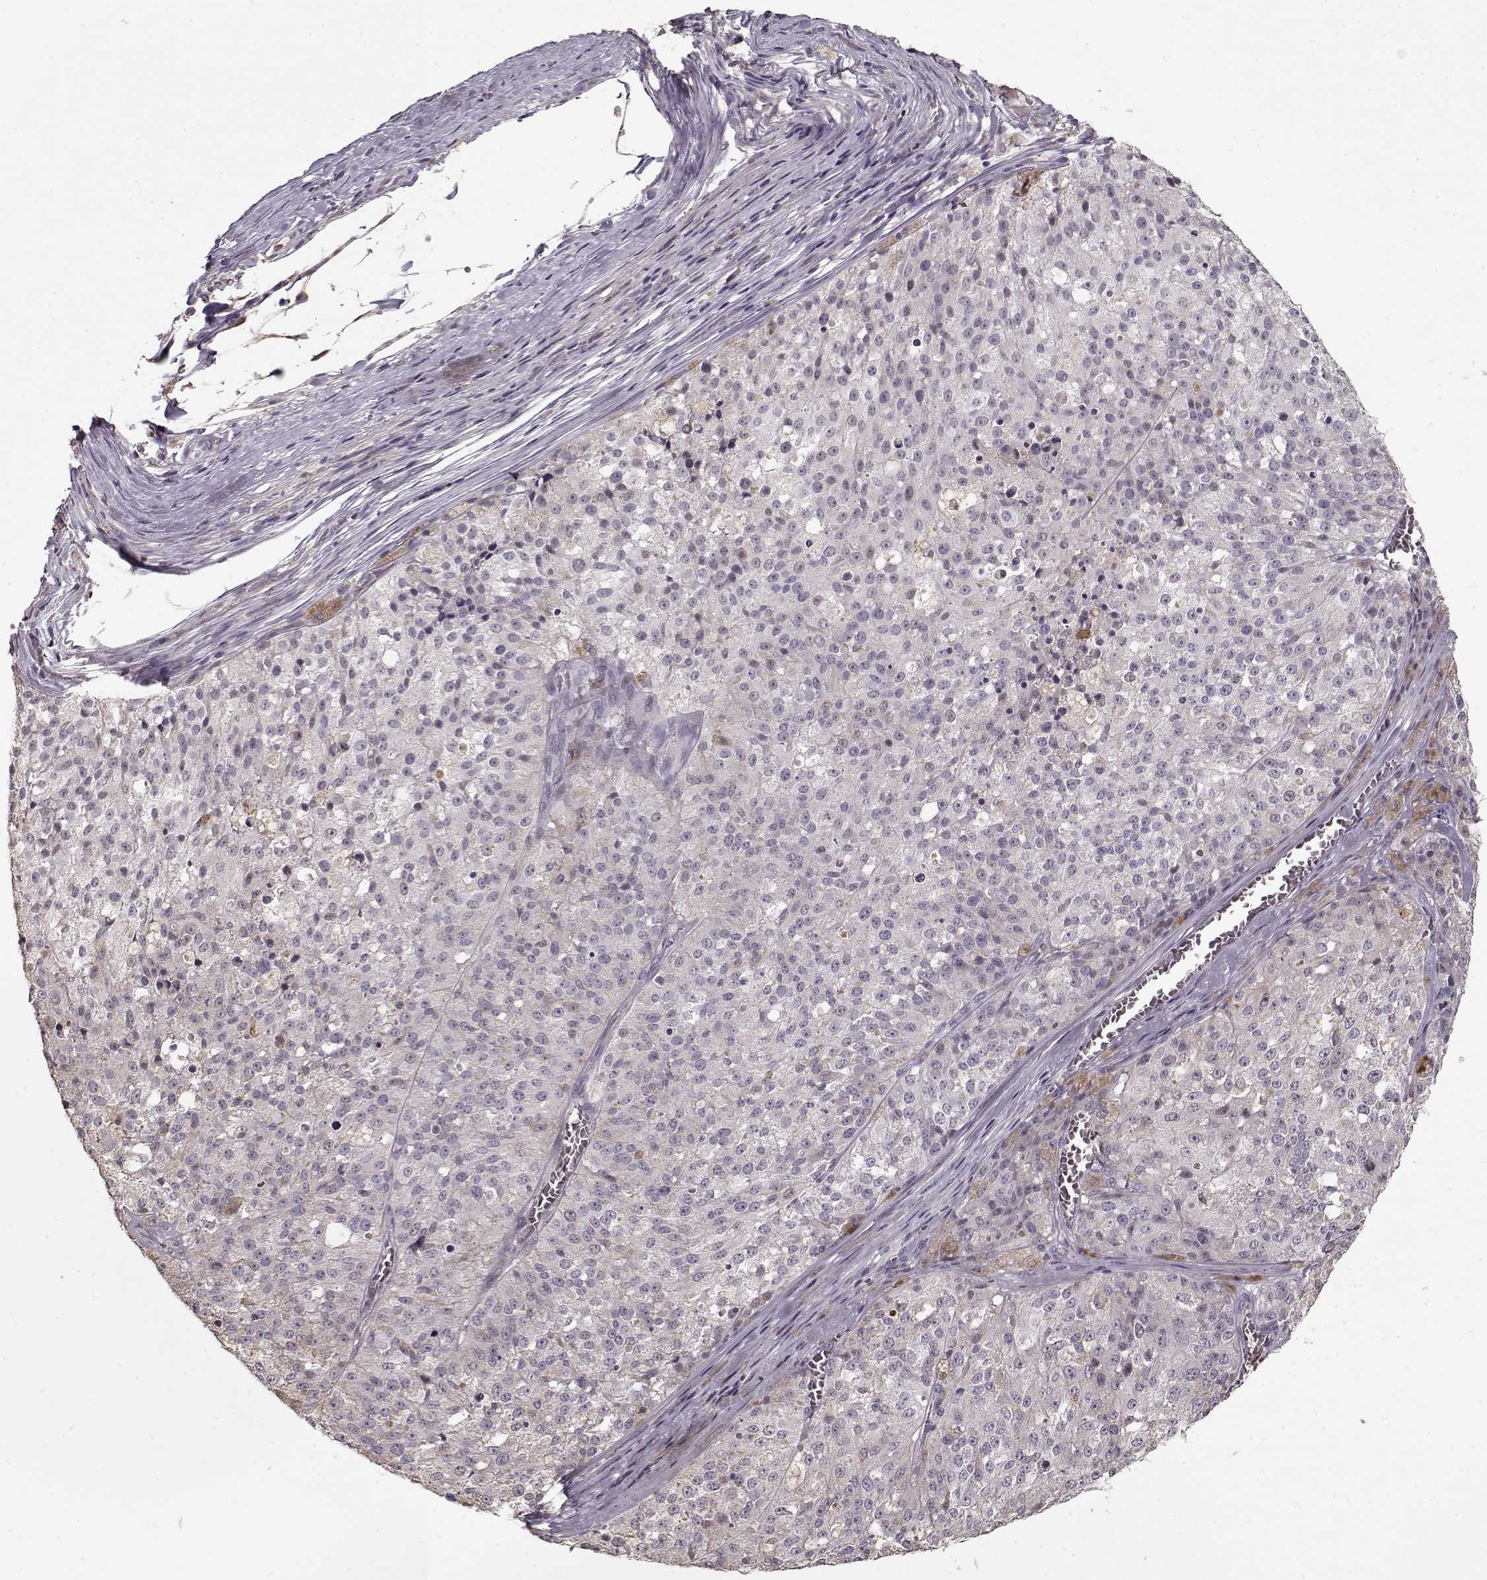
{"staining": {"intensity": "negative", "quantity": "none", "location": "none"}, "tissue": "melanoma", "cell_type": "Tumor cells", "image_type": "cancer", "snomed": [{"axis": "morphology", "description": "Malignant melanoma, Metastatic site"}, {"axis": "topography", "description": "Lymph node"}], "caption": "Immunohistochemical staining of melanoma reveals no significant expression in tumor cells.", "gene": "LAMA2", "patient": {"sex": "female", "age": 64}}